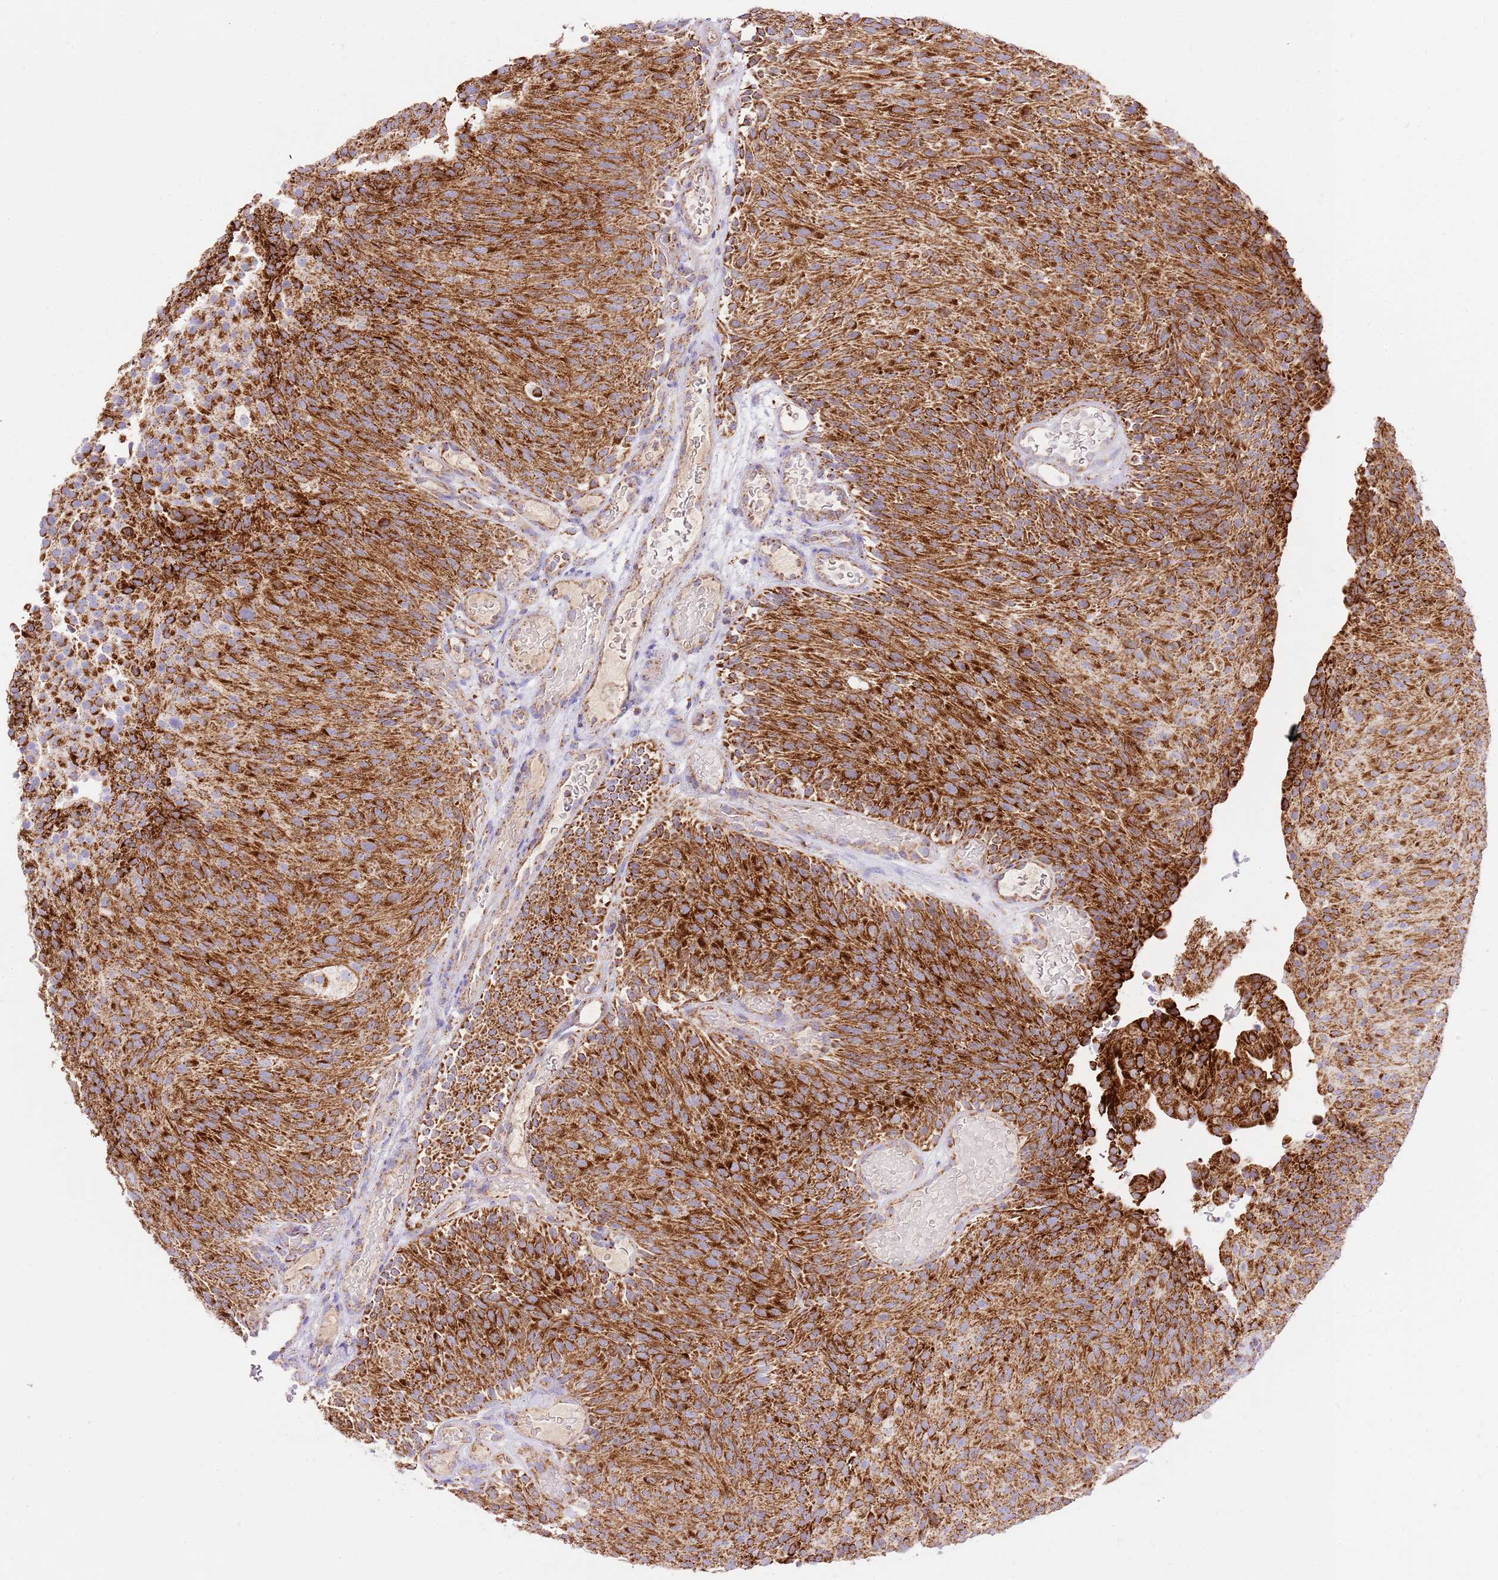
{"staining": {"intensity": "strong", "quantity": ">75%", "location": "cytoplasmic/membranous"}, "tissue": "urothelial cancer", "cell_type": "Tumor cells", "image_type": "cancer", "snomed": [{"axis": "morphology", "description": "Urothelial carcinoma, Low grade"}, {"axis": "topography", "description": "Urinary bladder"}], "caption": "A brown stain highlights strong cytoplasmic/membranous expression of a protein in urothelial cancer tumor cells.", "gene": "ZBTB39", "patient": {"sex": "male", "age": 78}}